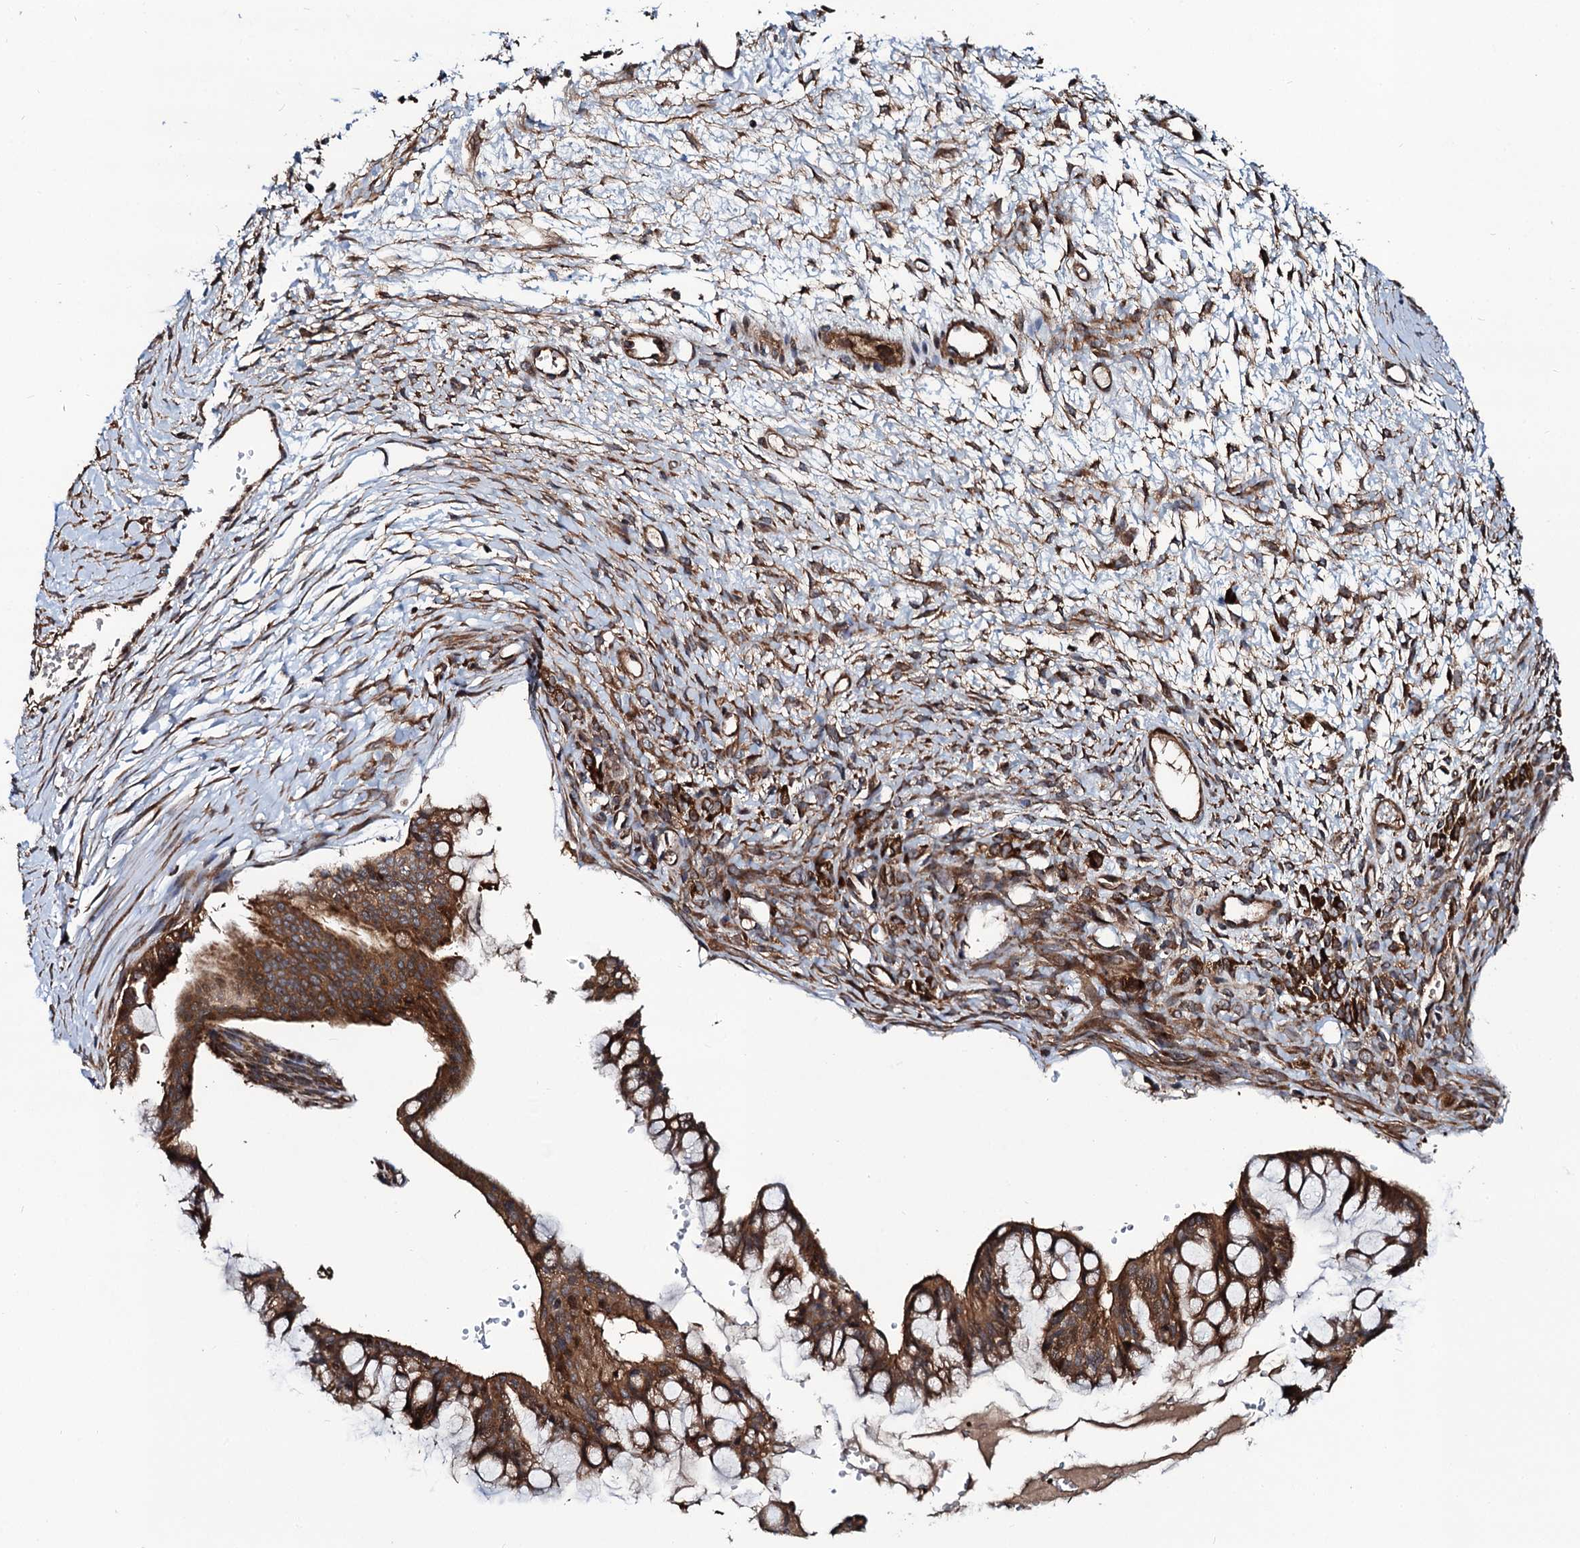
{"staining": {"intensity": "strong", "quantity": ">75%", "location": "cytoplasmic/membranous"}, "tissue": "ovarian cancer", "cell_type": "Tumor cells", "image_type": "cancer", "snomed": [{"axis": "morphology", "description": "Cystadenocarcinoma, mucinous, NOS"}, {"axis": "topography", "description": "Ovary"}], "caption": "Immunohistochemical staining of human ovarian mucinous cystadenocarcinoma displays high levels of strong cytoplasmic/membranous positivity in approximately >75% of tumor cells.", "gene": "NEK1", "patient": {"sex": "female", "age": 73}}